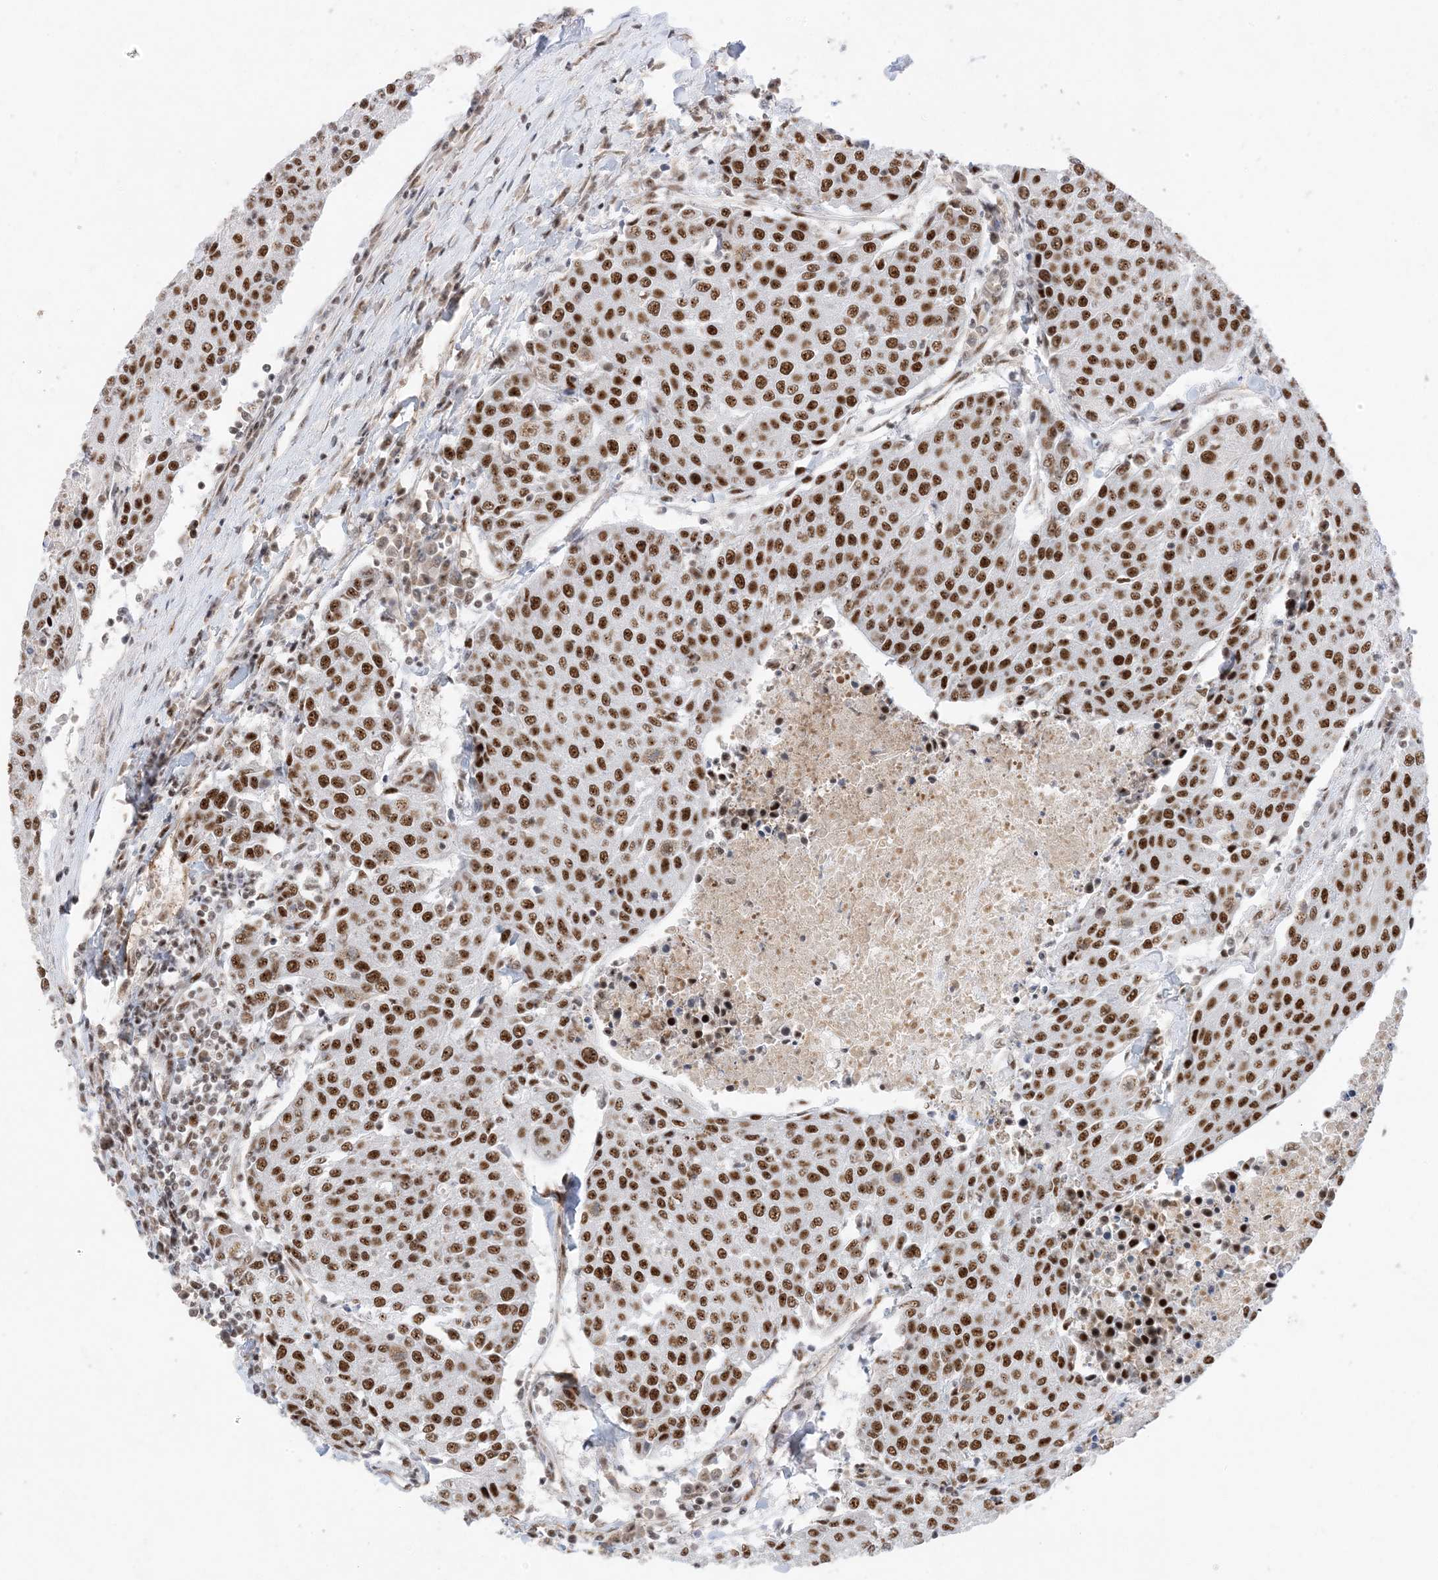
{"staining": {"intensity": "strong", "quantity": ">75%", "location": "nuclear"}, "tissue": "urothelial cancer", "cell_type": "Tumor cells", "image_type": "cancer", "snomed": [{"axis": "morphology", "description": "Urothelial carcinoma, High grade"}, {"axis": "topography", "description": "Urinary bladder"}], "caption": "Urothelial carcinoma (high-grade) stained with DAB (3,3'-diaminobenzidine) immunohistochemistry displays high levels of strong nuclear expression in about >75% of tumor cells. Nuclei are stained in blue.", "gene": "SF3A3", "patient": {"sex": "female", "age": 85}}